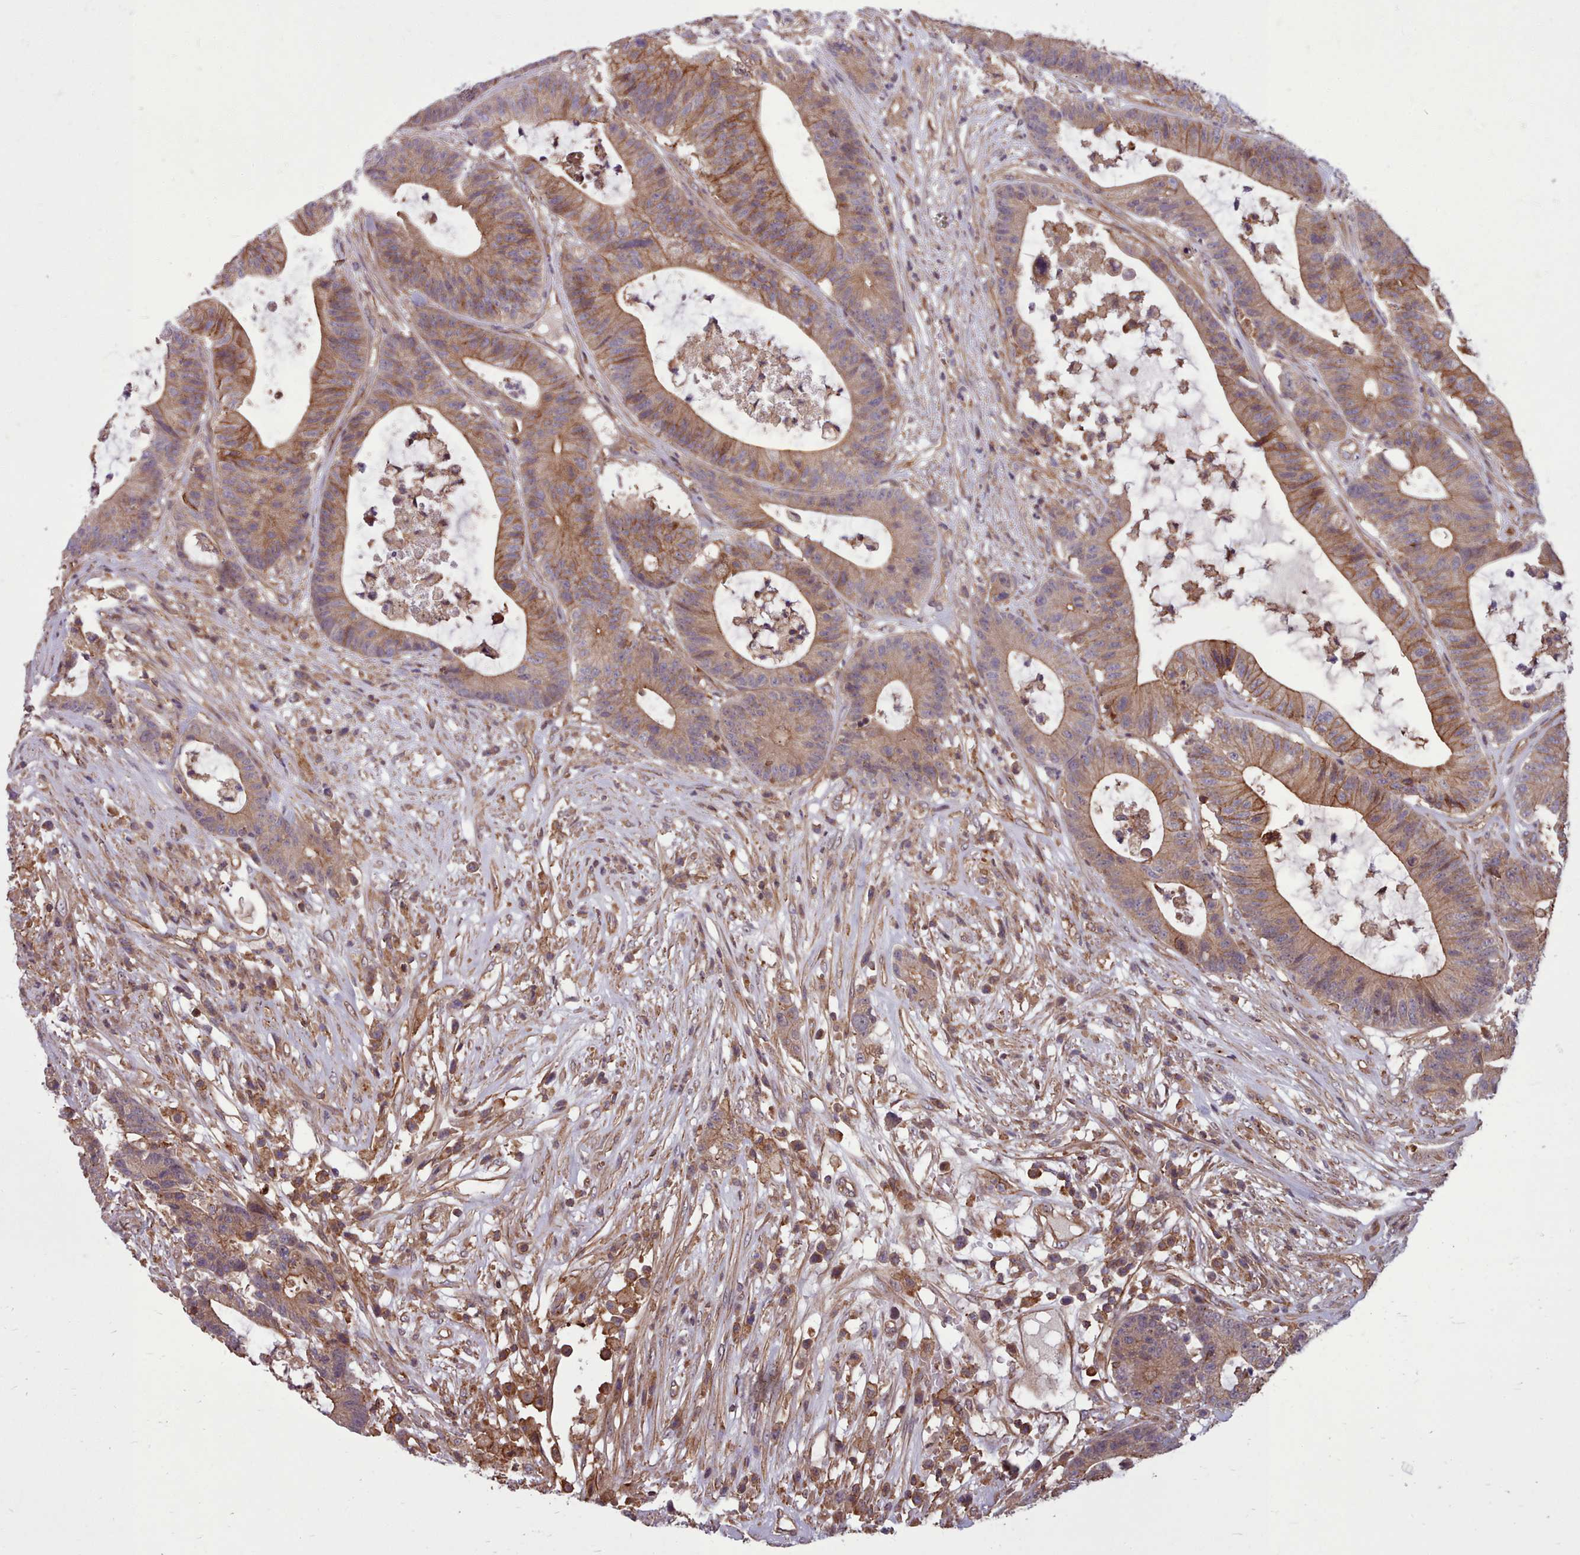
{"staining": {"intensity": "moderate", "quantity": ">75%", "location": "cytoplasmic/membranous"}, "tissue": "colorectal cancer", "cell_type": "Tumor cells", "image_type": "cancer", "snomed": [{"axis": "morphology", "description": "Adenocarcinoma, NOS"}, {"axis": "topography", "description": "Colon"}], "caption": "This photomicrograph displays adenocarcinoma (colorectal) stained with IHC to label a protein in brown. The cytoplasmic/membranous of tumor cells show moderate positivity for the protein. Nuclei are counter-stained blue.", "gene": "STUB1", "patient": {"sex": "female", "age": 84}}